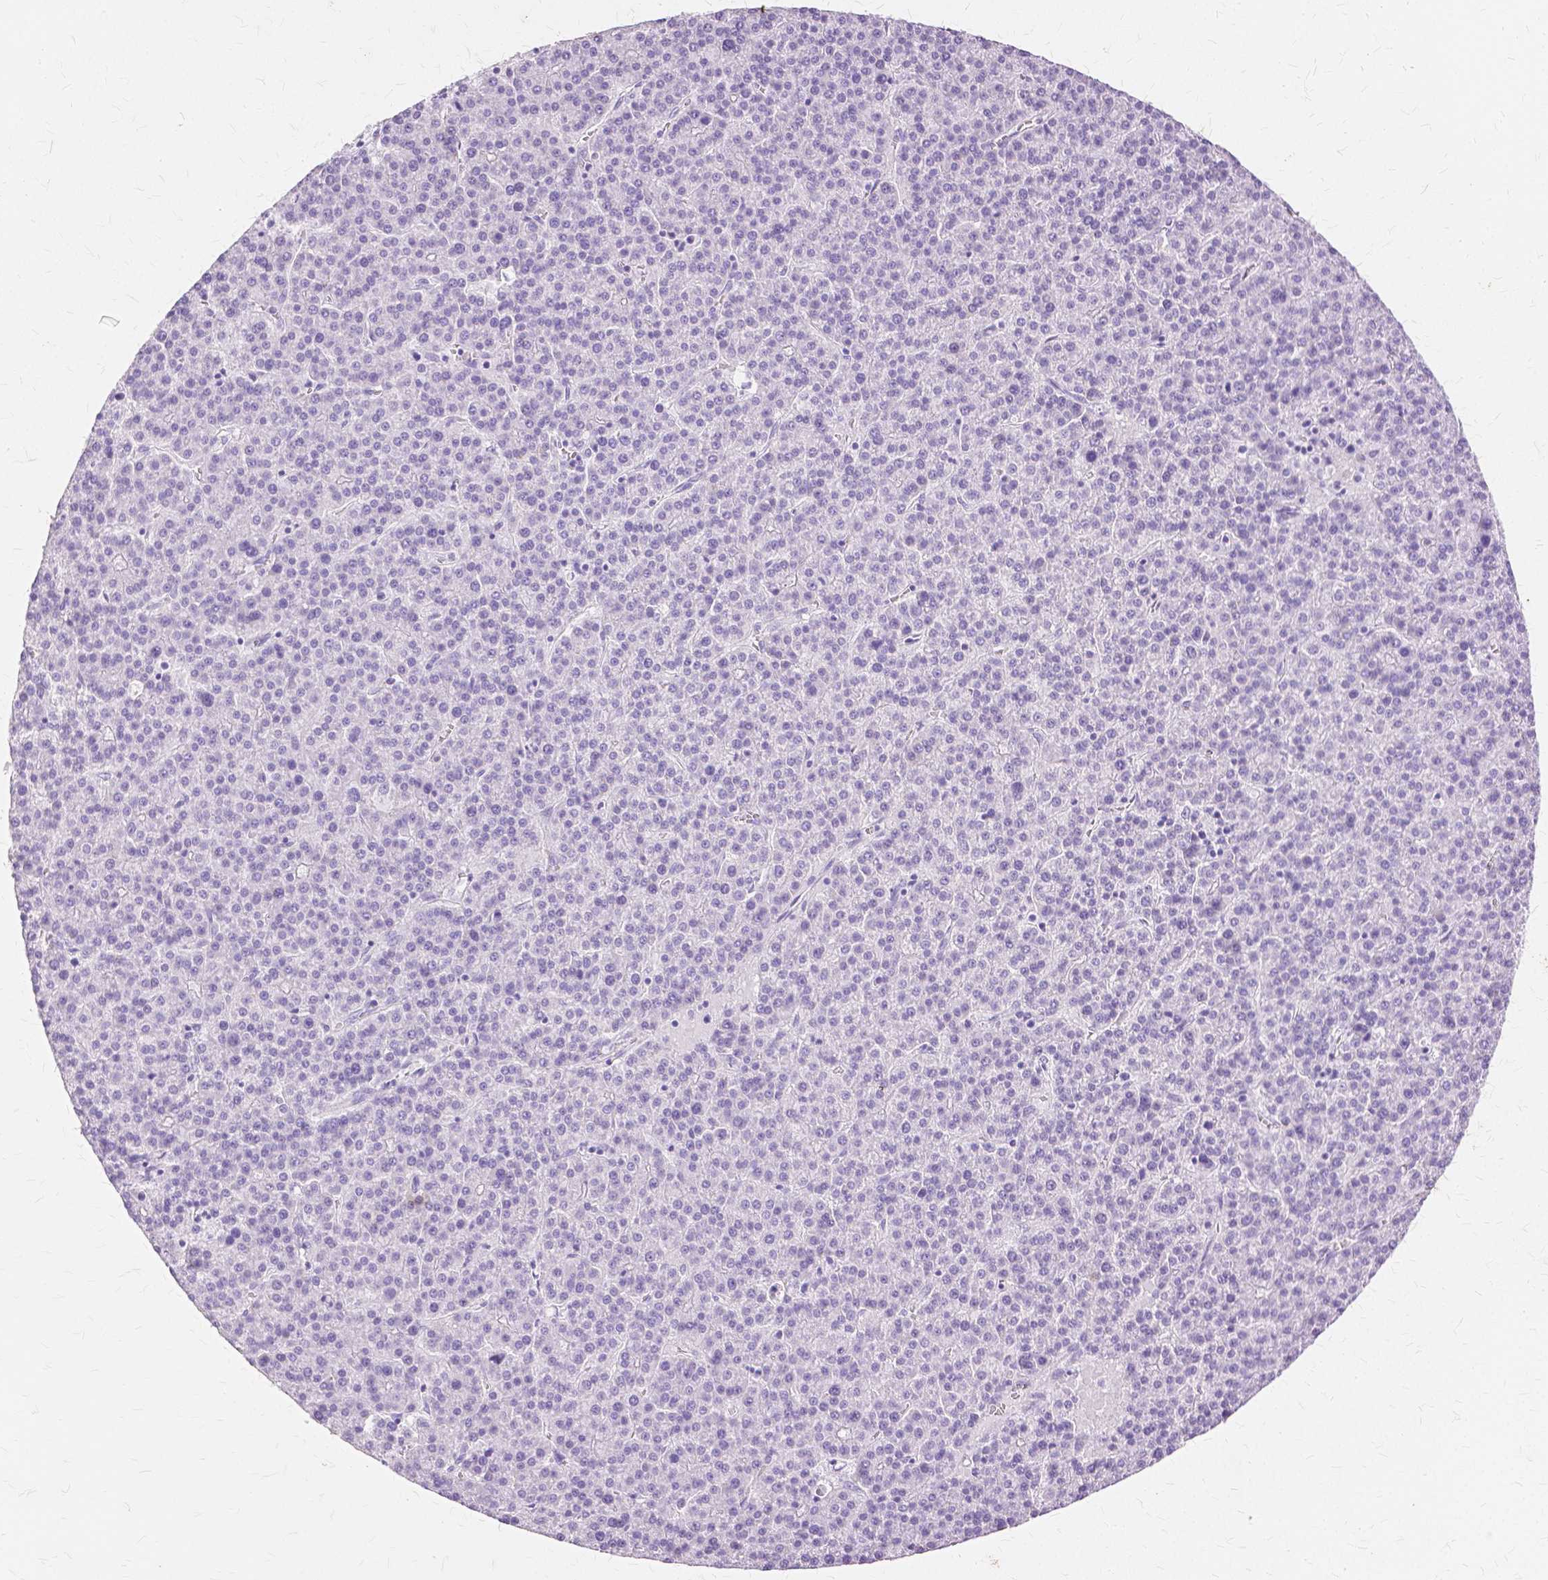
{"staining": {"intensity": "negative", "quantity": "none", "location": "none"}, "tissue": "liver cancer", "cell_type": "Tumor cells", "image_type": "cancer", "snomed": [{"axis": "morphology", "description": "Carcinoma, Hepatocellular, NOS"}, {"axis": "topography", "description": "Liver"}], "caption": "Tumor cells show no significant protein expression in liver cancer (hepatocellular carcinoma).", "gene": "TGM1", "patient": {"sex": "female", "age": 58}}